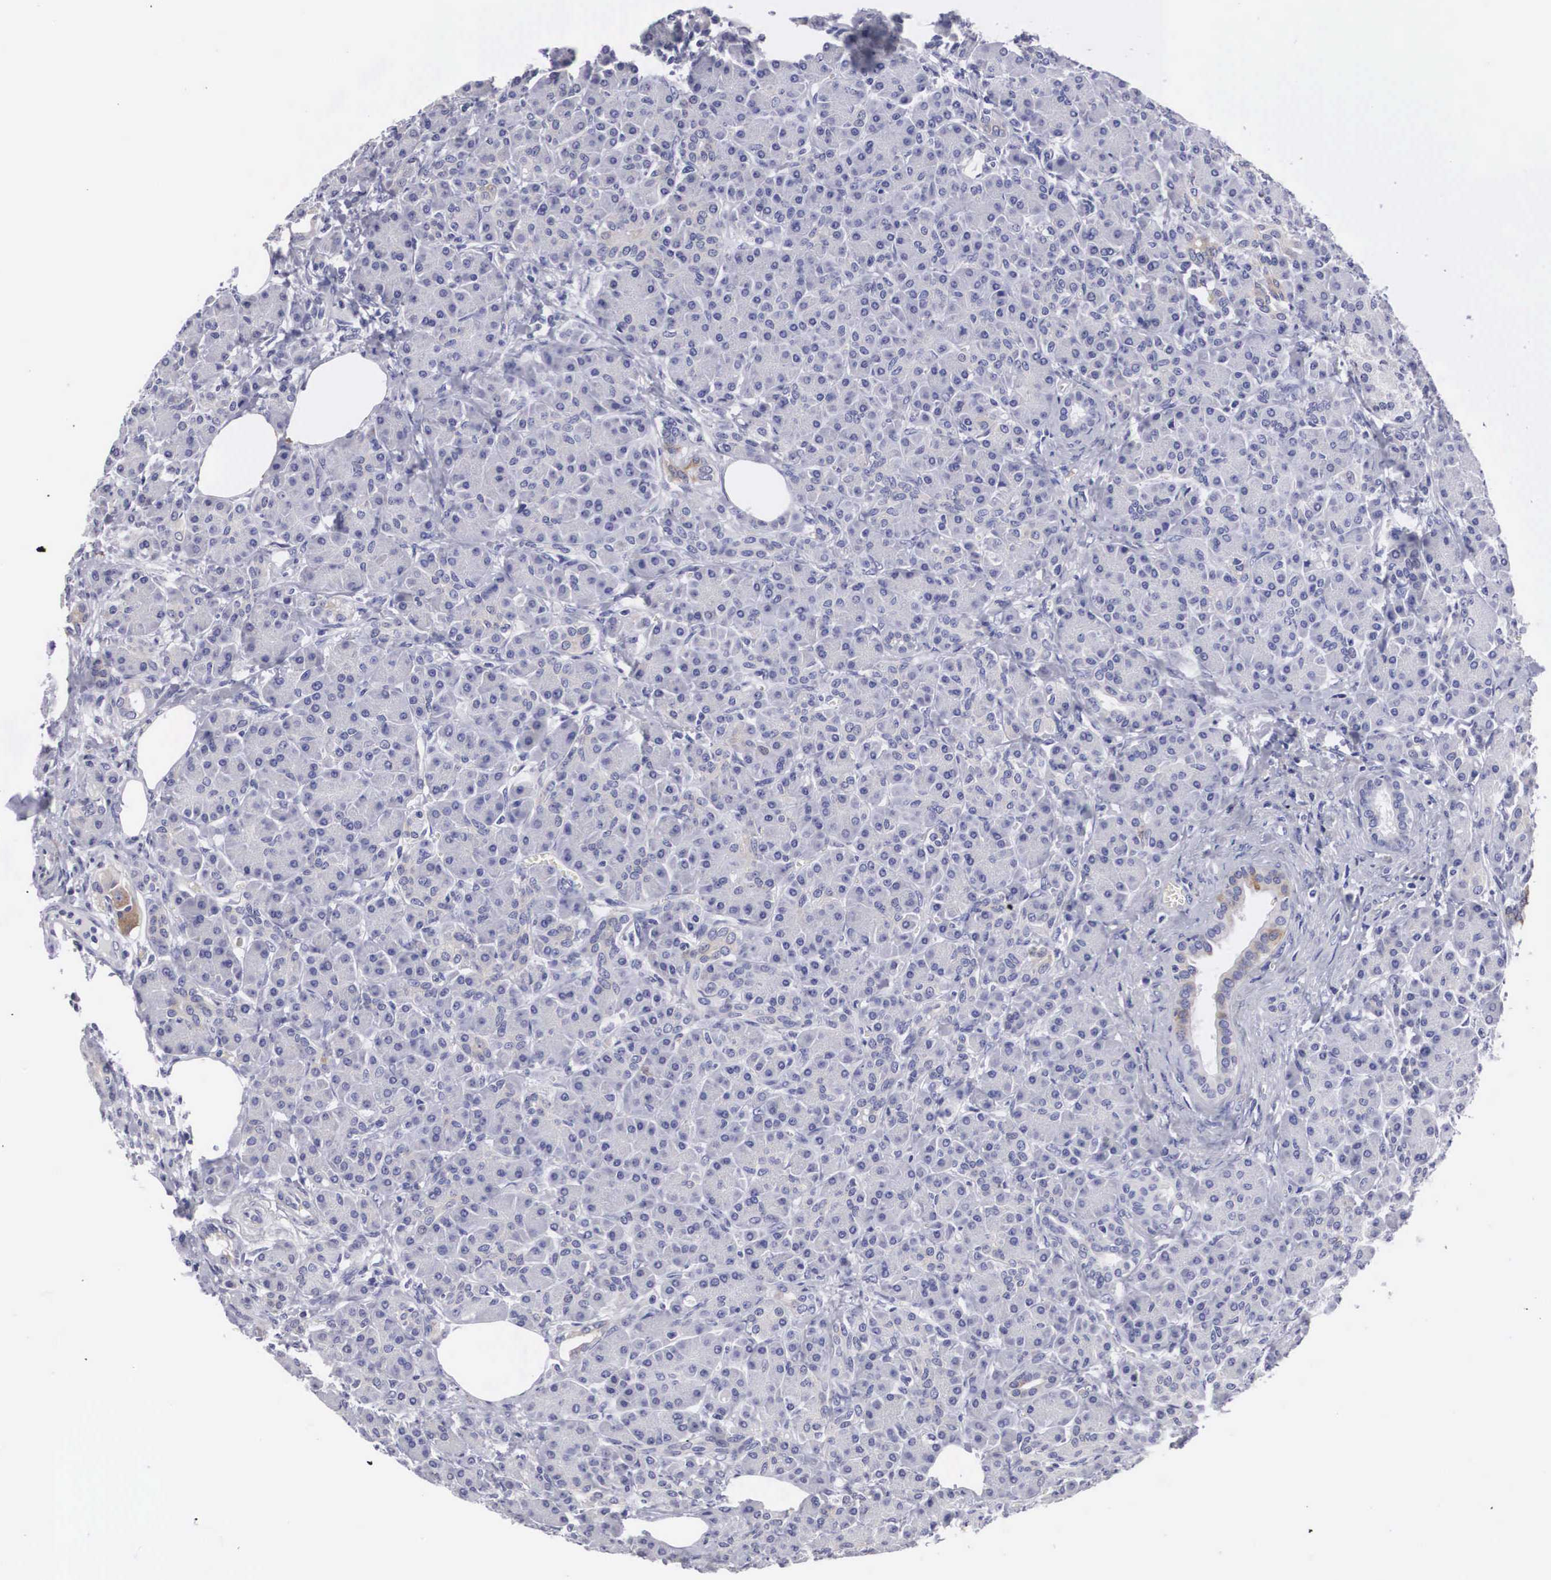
{"staining": {"intensity": "negative", "quantity": "none", "location": "none"}, "tissue": "pancreas", "cell_type": "Exocrine glandular cells", "image_type": "normal", "snomed": [{"axis": "morphology", "description": "Normal tissue, NOS"}, {"axis": "topography", "description": "Pancreas"}], "caption": "IHC photomicrograph of unremarkable pancreas: human pancreas stained with DAB demonstrates no significant protein positivity in exocrine glandular cells.", "gene": "ARMCX3", "patient": {"sex": "female", "age": 73}}